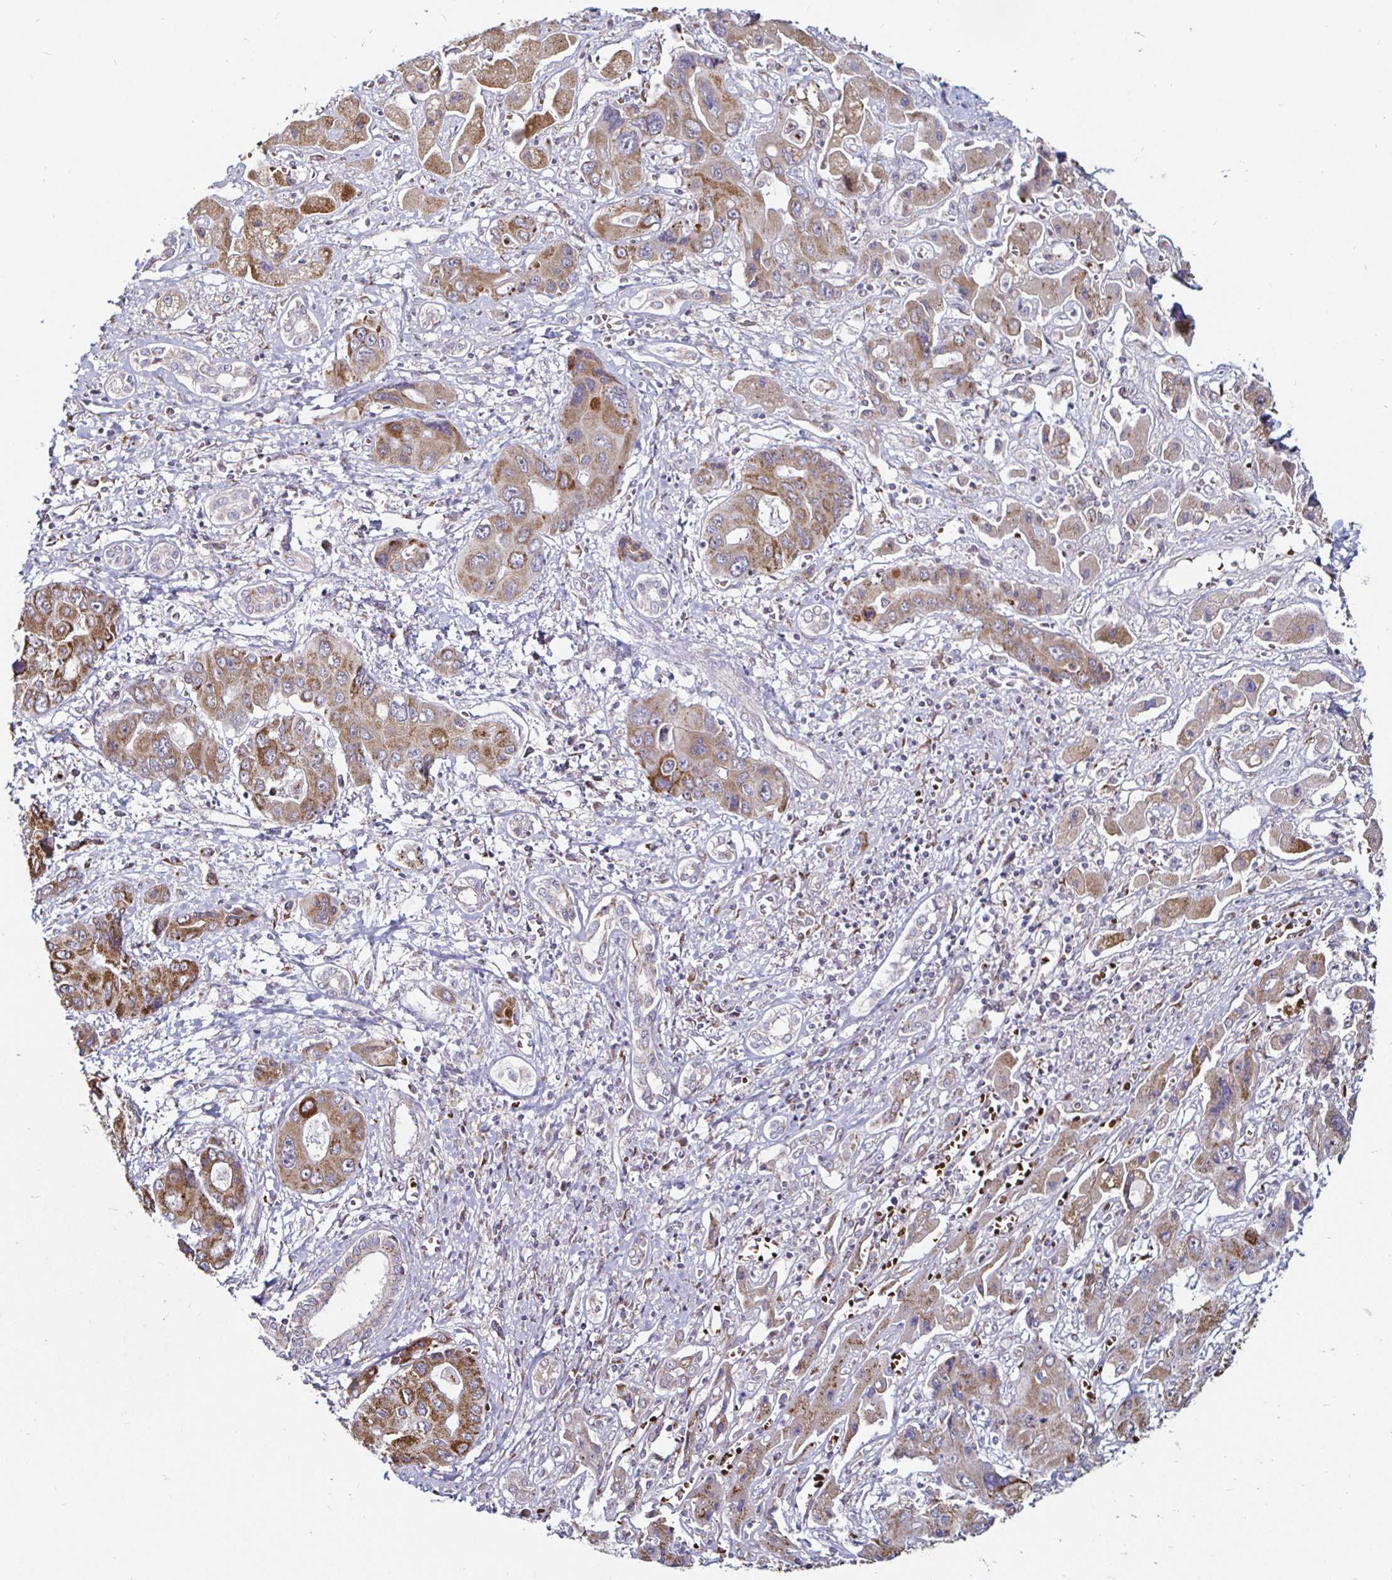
{"staining": {"intensity": "moderate", "quantity": ">75%", "location": "cytoplasmic/membranous"}, "tissue": "liver cancer", "cell_type": "Tumor cells", "image_type": "cancer", "snomed": [{"axis": "morphology", "description": "Cholangiocarcinoma"}, {"axis": "topography", "description": "Liver"}], "caption": "Liver cancer tissue shows moderate cytoplasmic/membranous expression in about >75% of tumor cells The staining was performed using DAB (3,3'-diaminobenzidine), with brown indicating positive protein expression. Nuclei are stained blue with hematoxylin.", "gene": "ATG3", "patient": {"sex": "male", "age": 67}}